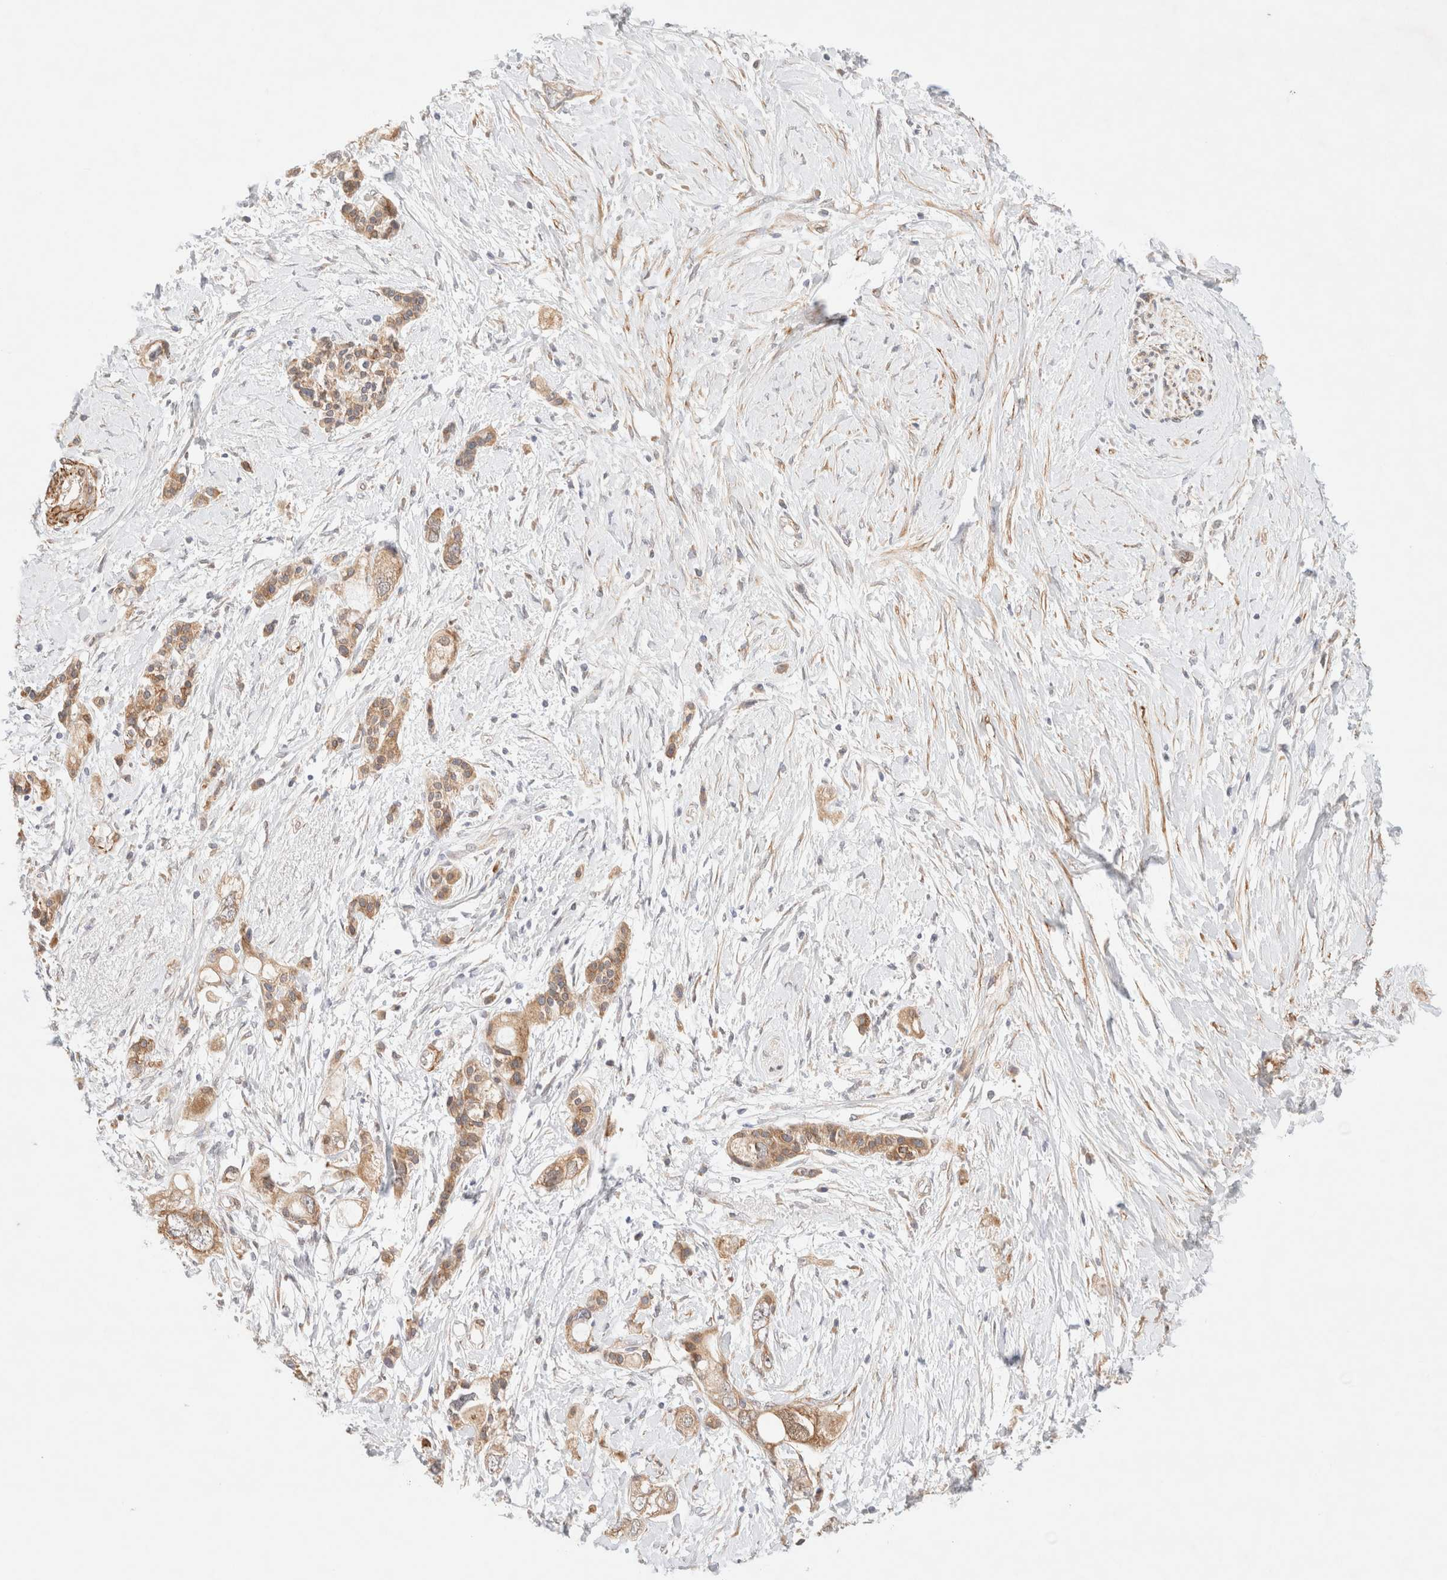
{"staining": {"intensity": "moderate", "quantity": ">75%", "location": "cytoplasmic/membranous"}, "tissue": "pancreatic cancer", "cell_type": "Tumor cells", "image_type": "cancer", "snomed": [{"axis": "morphology", "description": "Adenocarcinoma, NOS"}, {"axis": "topography", "description": "Pancreas"}], "caption": "Protein staining demonstrates moderate cytoplasmic/membranous staining in about >75% of tumor cells in pancreatic cancer. Nuclei are stained in blue.", "gene": "RRP15", "patient": {"sex": "female", "age": 56}}